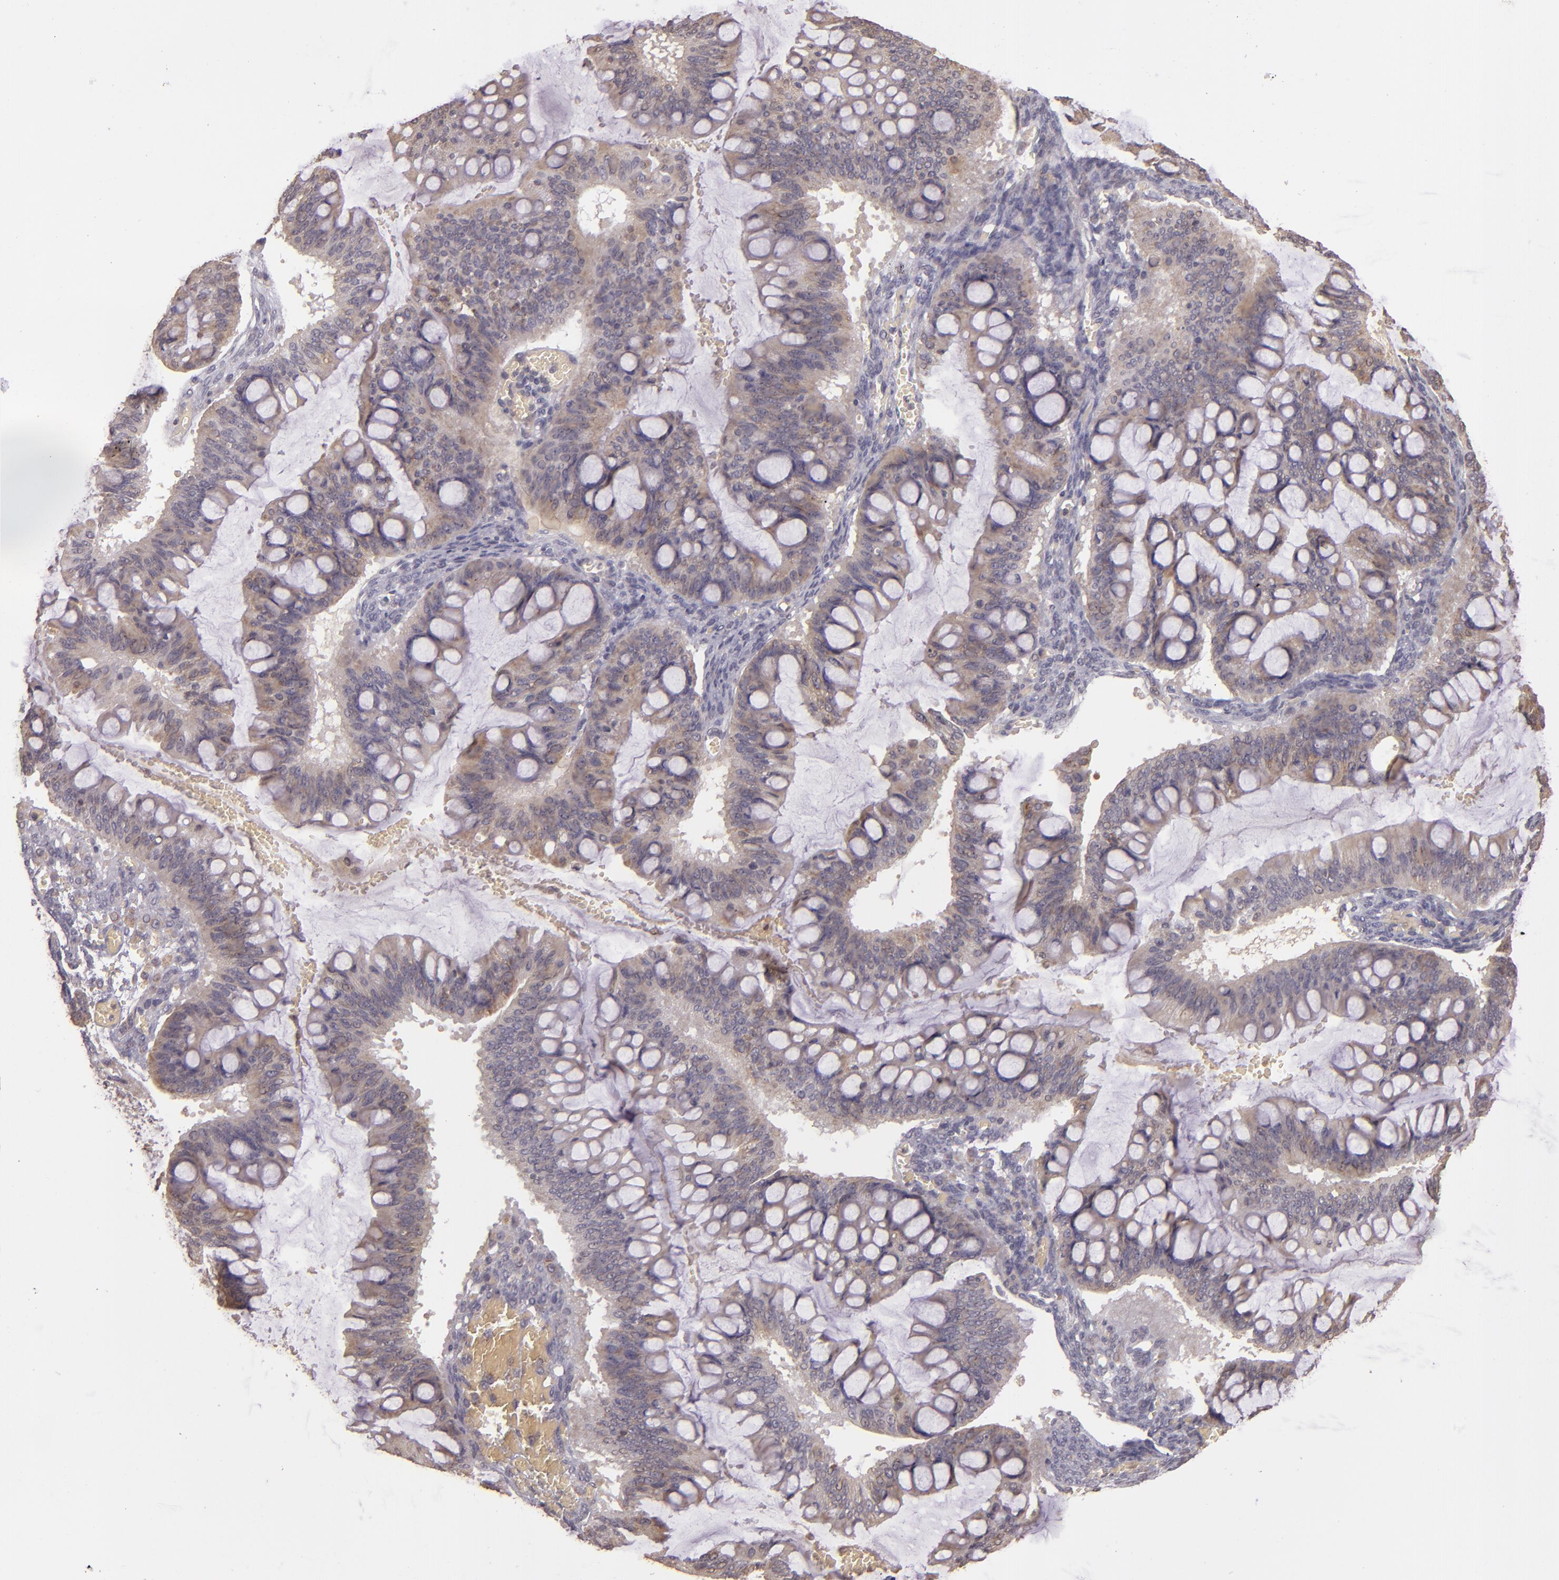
{"staining": {"intensity": "weak", "quantity": ">75%", "location": "cytoplasmic/membranous"}, "tissue": "ovarian cancer", "cell_type": "Tumor cells", "image_type": "cancer", "snomed": [{"axis": "morphology", "description": "Cystadenocarcinoma, mucinous, NOS"}, {"axis": "topography", "description": "Ovary"}], "caption": "Protein staining exhibits weak cytoplasmic/membranous positivity in approximately >75% of tumor cells in ovarian mucinous cystadenocarcinoma.", "gene": "ABL1", "patient": {"sex": "female", "age": 73}}